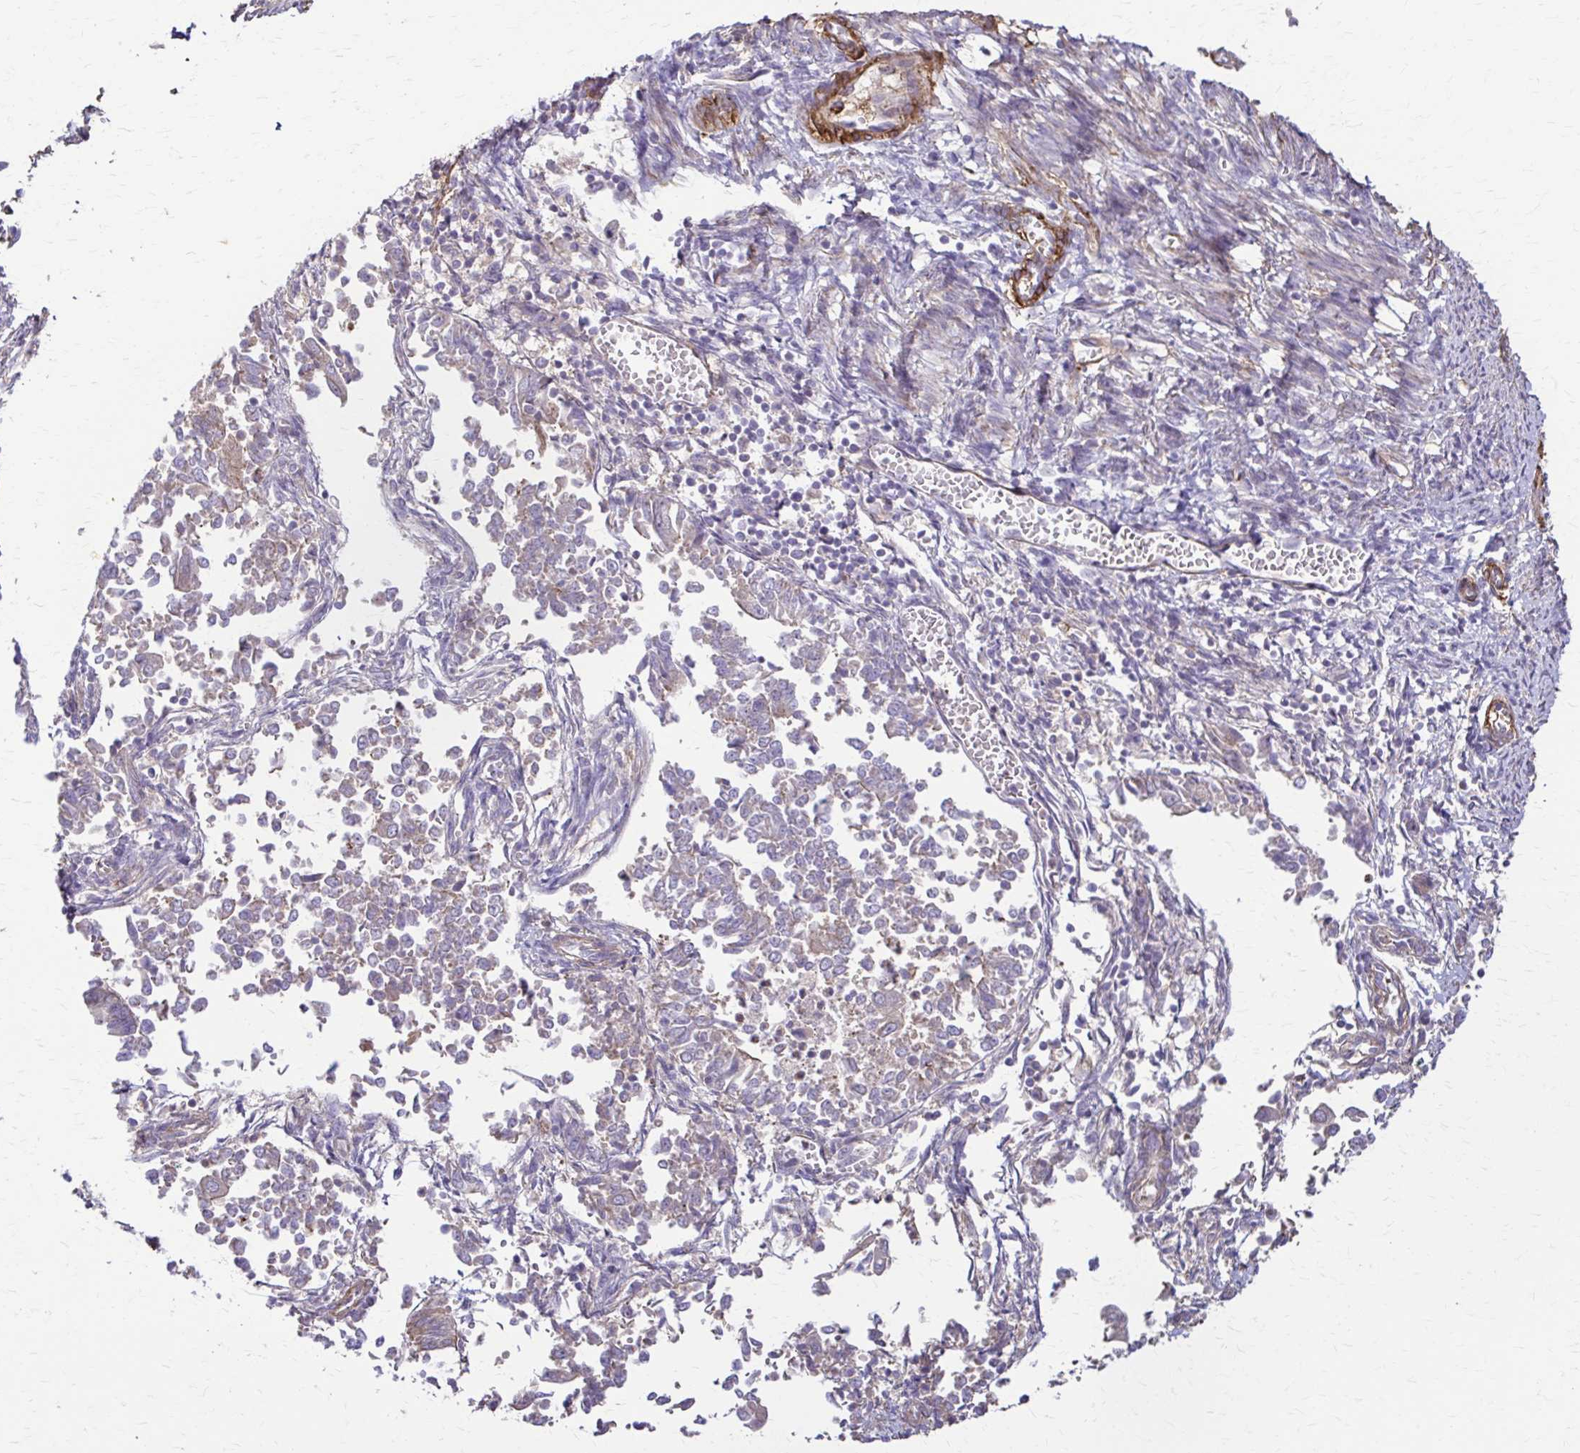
{"staining": {"intensity": "negative", "quantity": "none", "location": "none"}, "tissue": "endometrial cancer", "cell_type": "Tumor cells", "image_type": "cancer", "snomed": [{"axis": "morphology", "description": "Adenocarcinoma, NOS"}, {"axis": "topography", "description": "Endometrium"}], "caption": "Image shows no protein expression in tumor cells of endometrial adenocarcinoma tissue.", "gene": "DSP", "patient": {"sex": "female", "age": 65}}